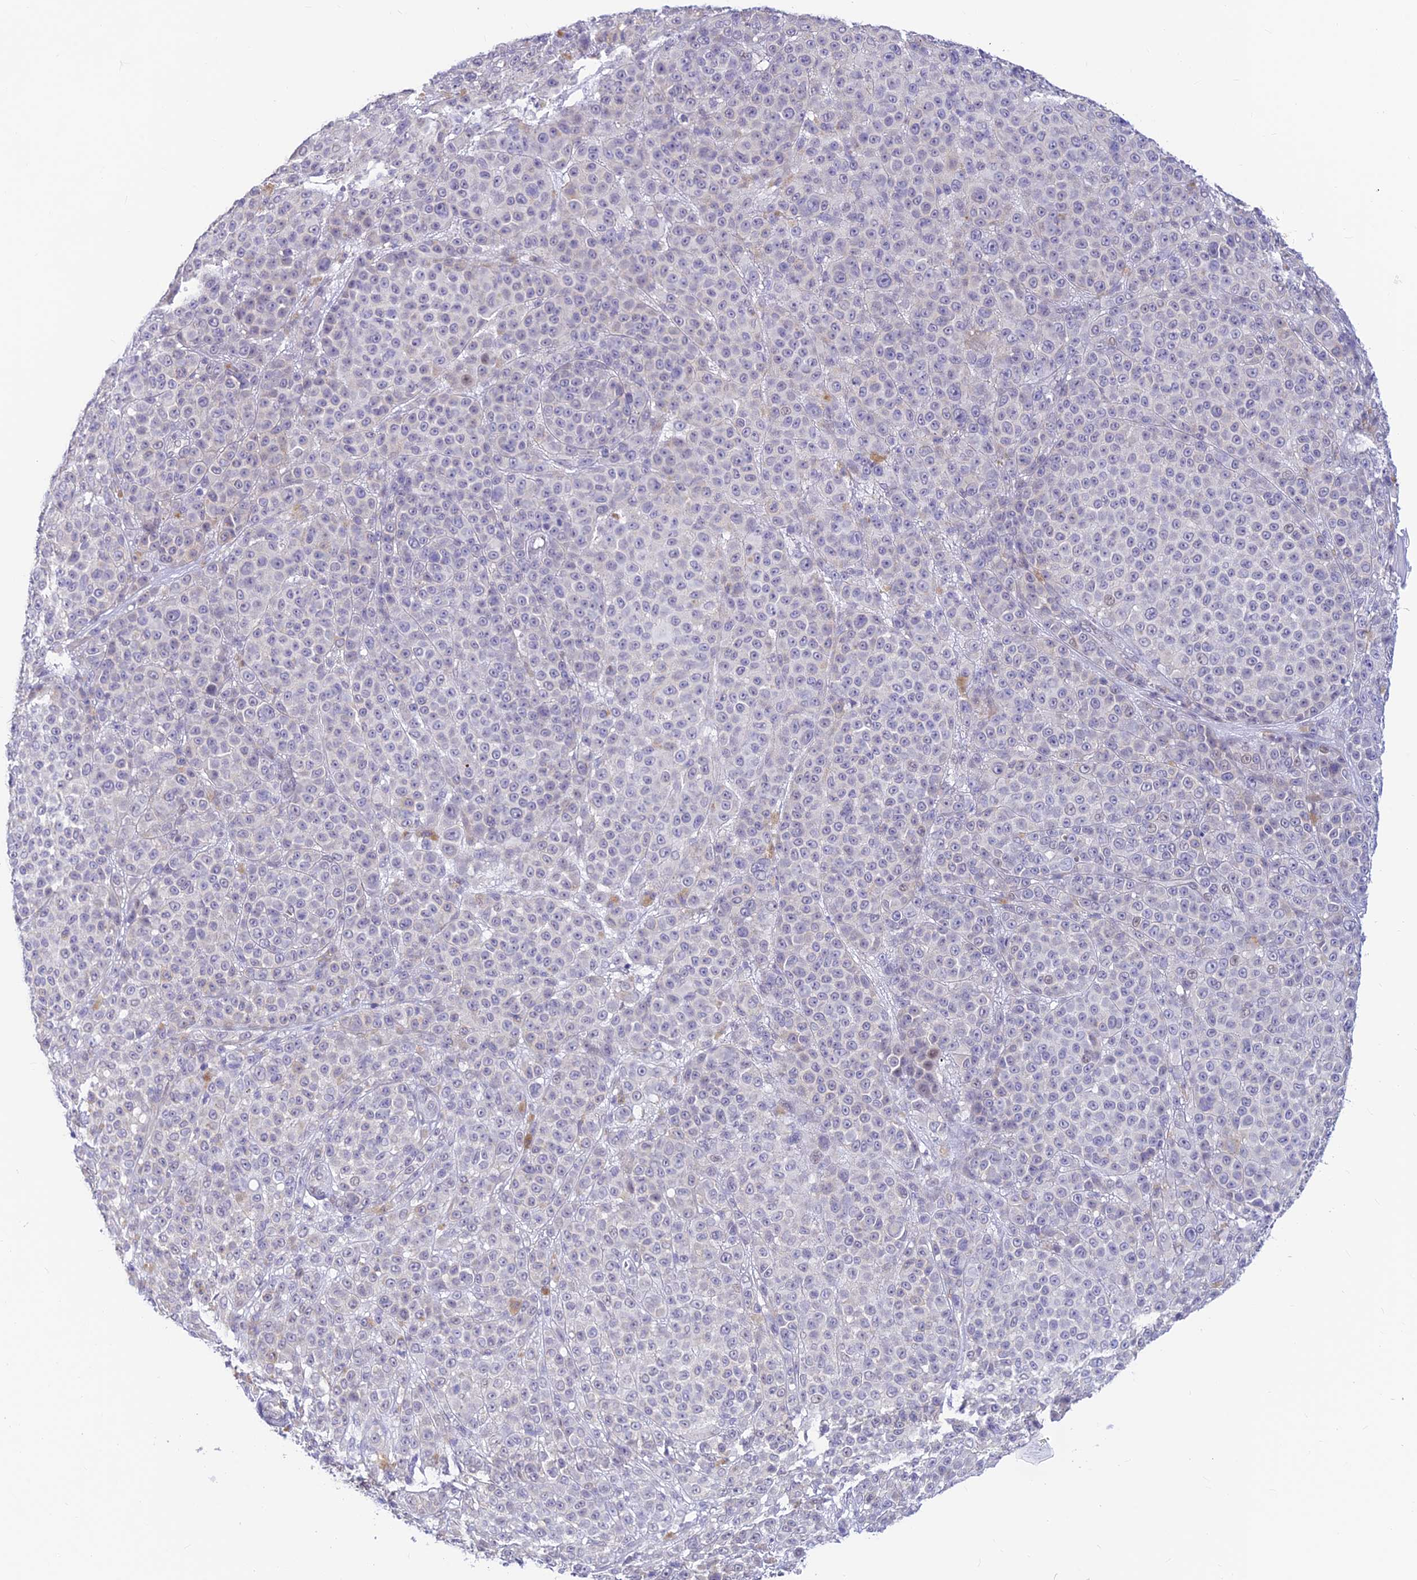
{"staining": {"intensity": "negative", "quantity": "none", "location": "none"}, "tissue": "melanoma", "cell_type": "Tumor cells", "image_type": "cancer", "snomed": [{"axis": "morphology", "description": "Malignant melanoma, NOS"}, {"axis": "topography", "description": "Skin"}], "caption": "IHC of human malignant melanoma reveals no positivity in tumor cells. (DAB (3,3'-diaminobenzidine) immunohistochemistry (IHC) visualized using brightfield microscopy, high magnification).", "gene": "INKA1", "patient": {"sex": "female", "age": 94}}